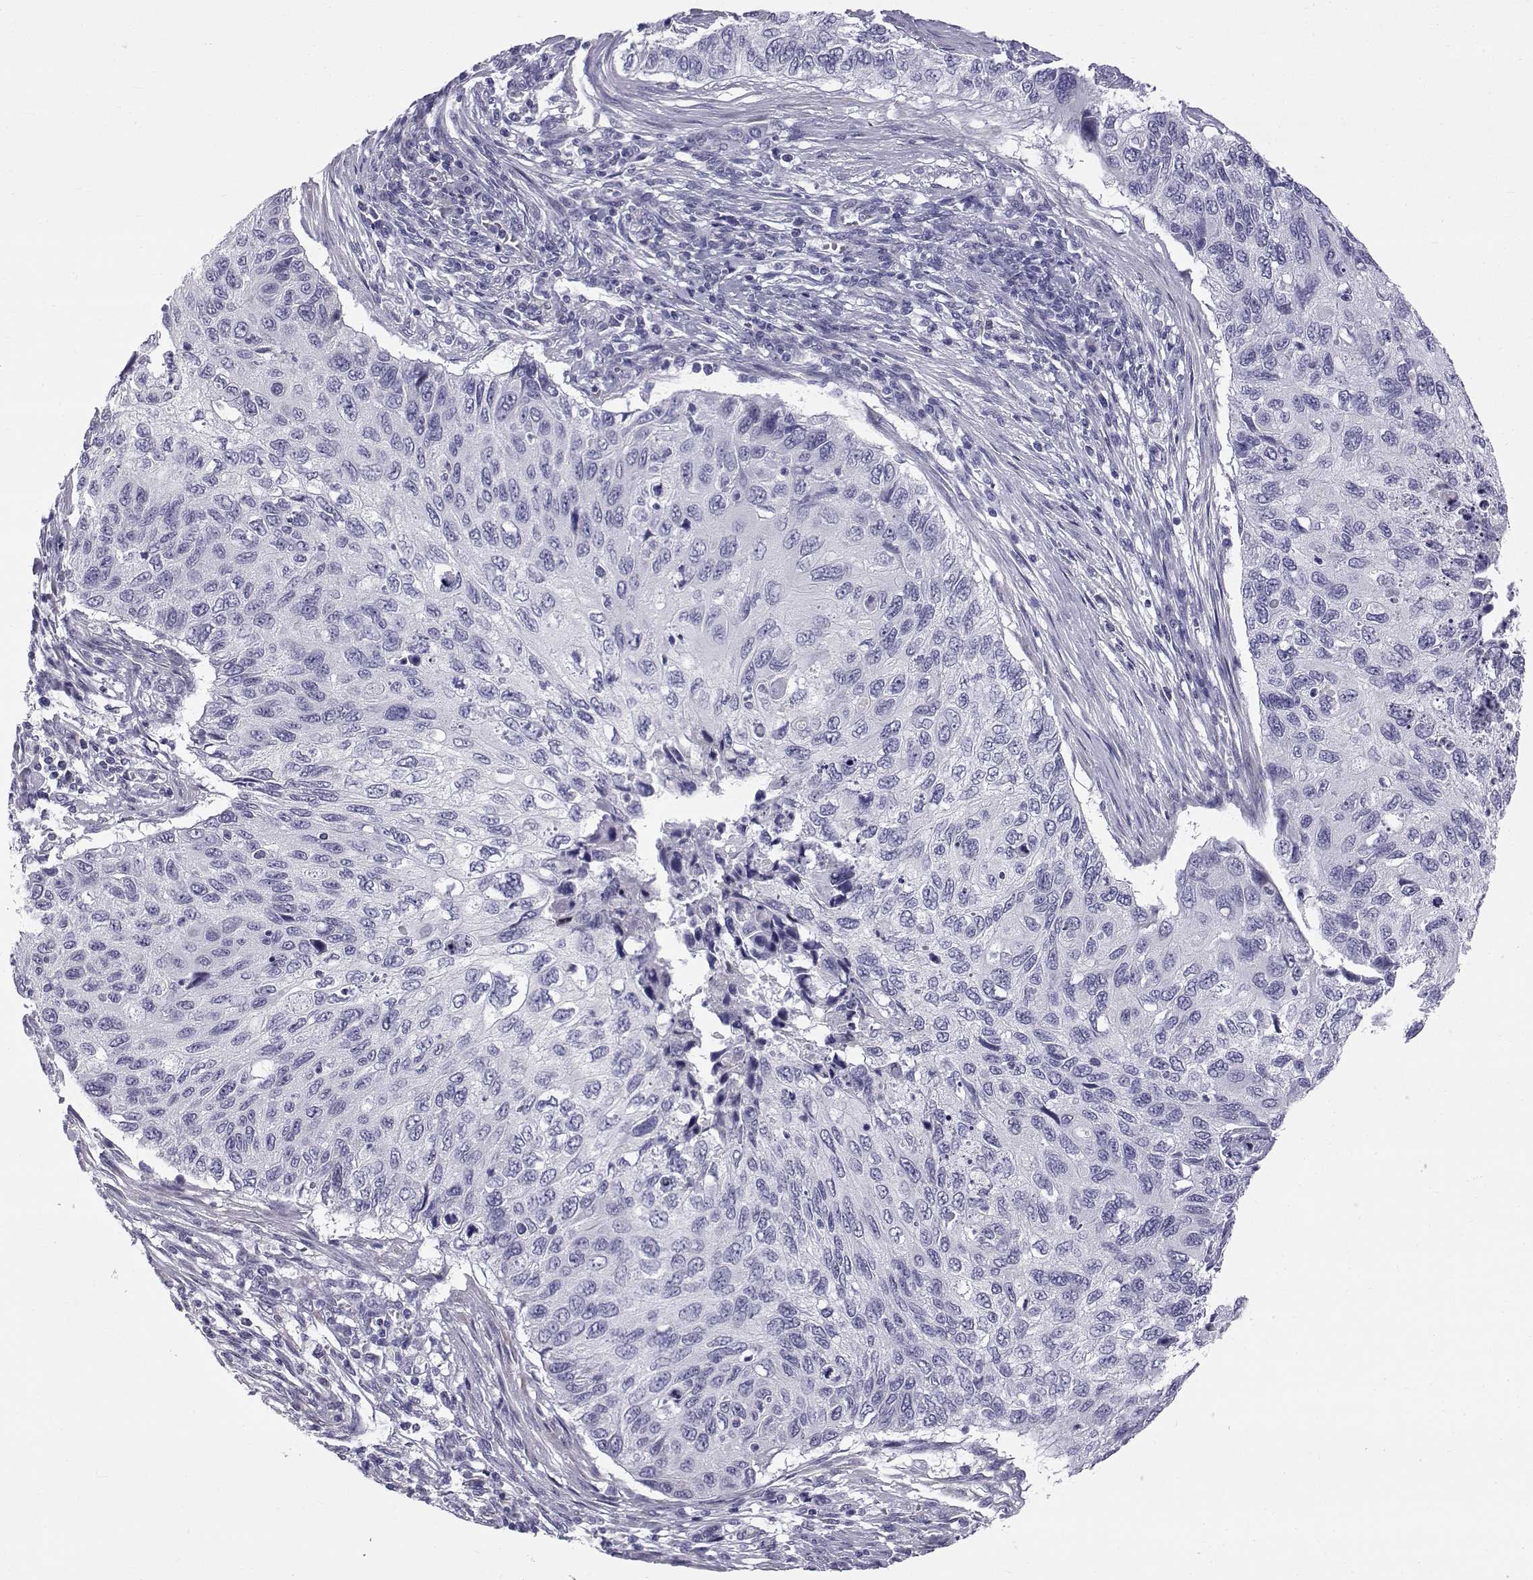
{"staining": {"intensity": "negative", "quantity": "none", "location": "none"}, "tissue": "cervical cancer", "cell_type": "Tumor cells", "image_type": "cancer", "snomed": [{"axis": "morphology", "description": "Squamous cell carcinoma, NOS"}, {"axis": "topography", "description": "Cervix"}], "caption": "There is no significant positivity in tumor cells of cervical cancer (squamous cell carcinoma).", "gene": "RNASE12", "patient": {"sex": "female", "age": 70}}